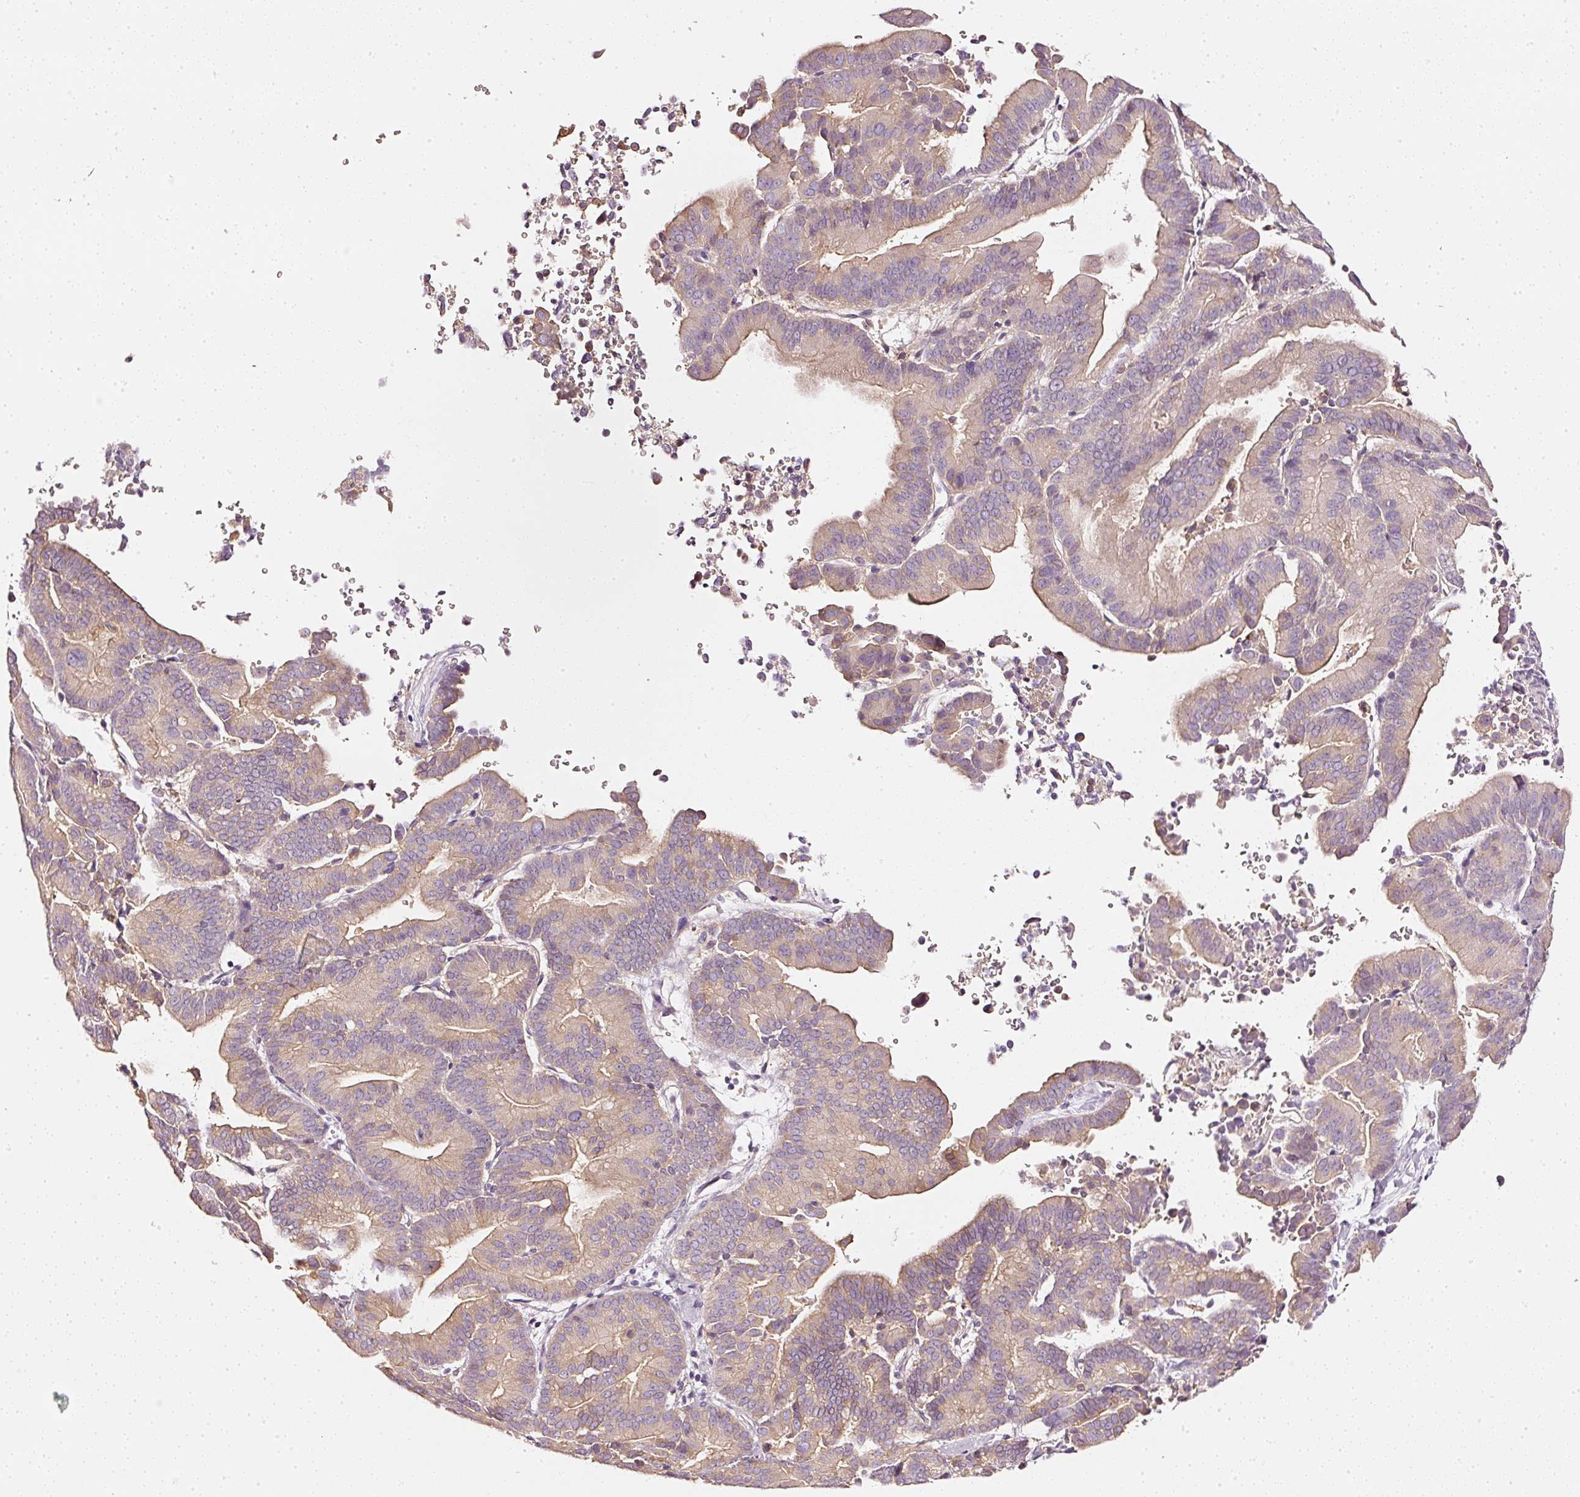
{"staining": {"intensity": "moderate", "quantity": ">75%", "location": "cytoplasmic/membranous"}, "tissue": "liver cancer", "cell_type": "Tumor cells", "image_type": "cancer", "snomed": [{"axis": "morphology", "description": "Cholangiocarcinoma"}, {"axis": "topography", "description": "Liver"}], "caption": "Liver cholangiocarcinoma tissue shows moderate cytoplasmic/membranous positivity in approximately >75% of tumor cells (IHC, brightfield microscopy, high magnification).", "gene": "CNP", "patient": {"sex": "female", "age": 75}}